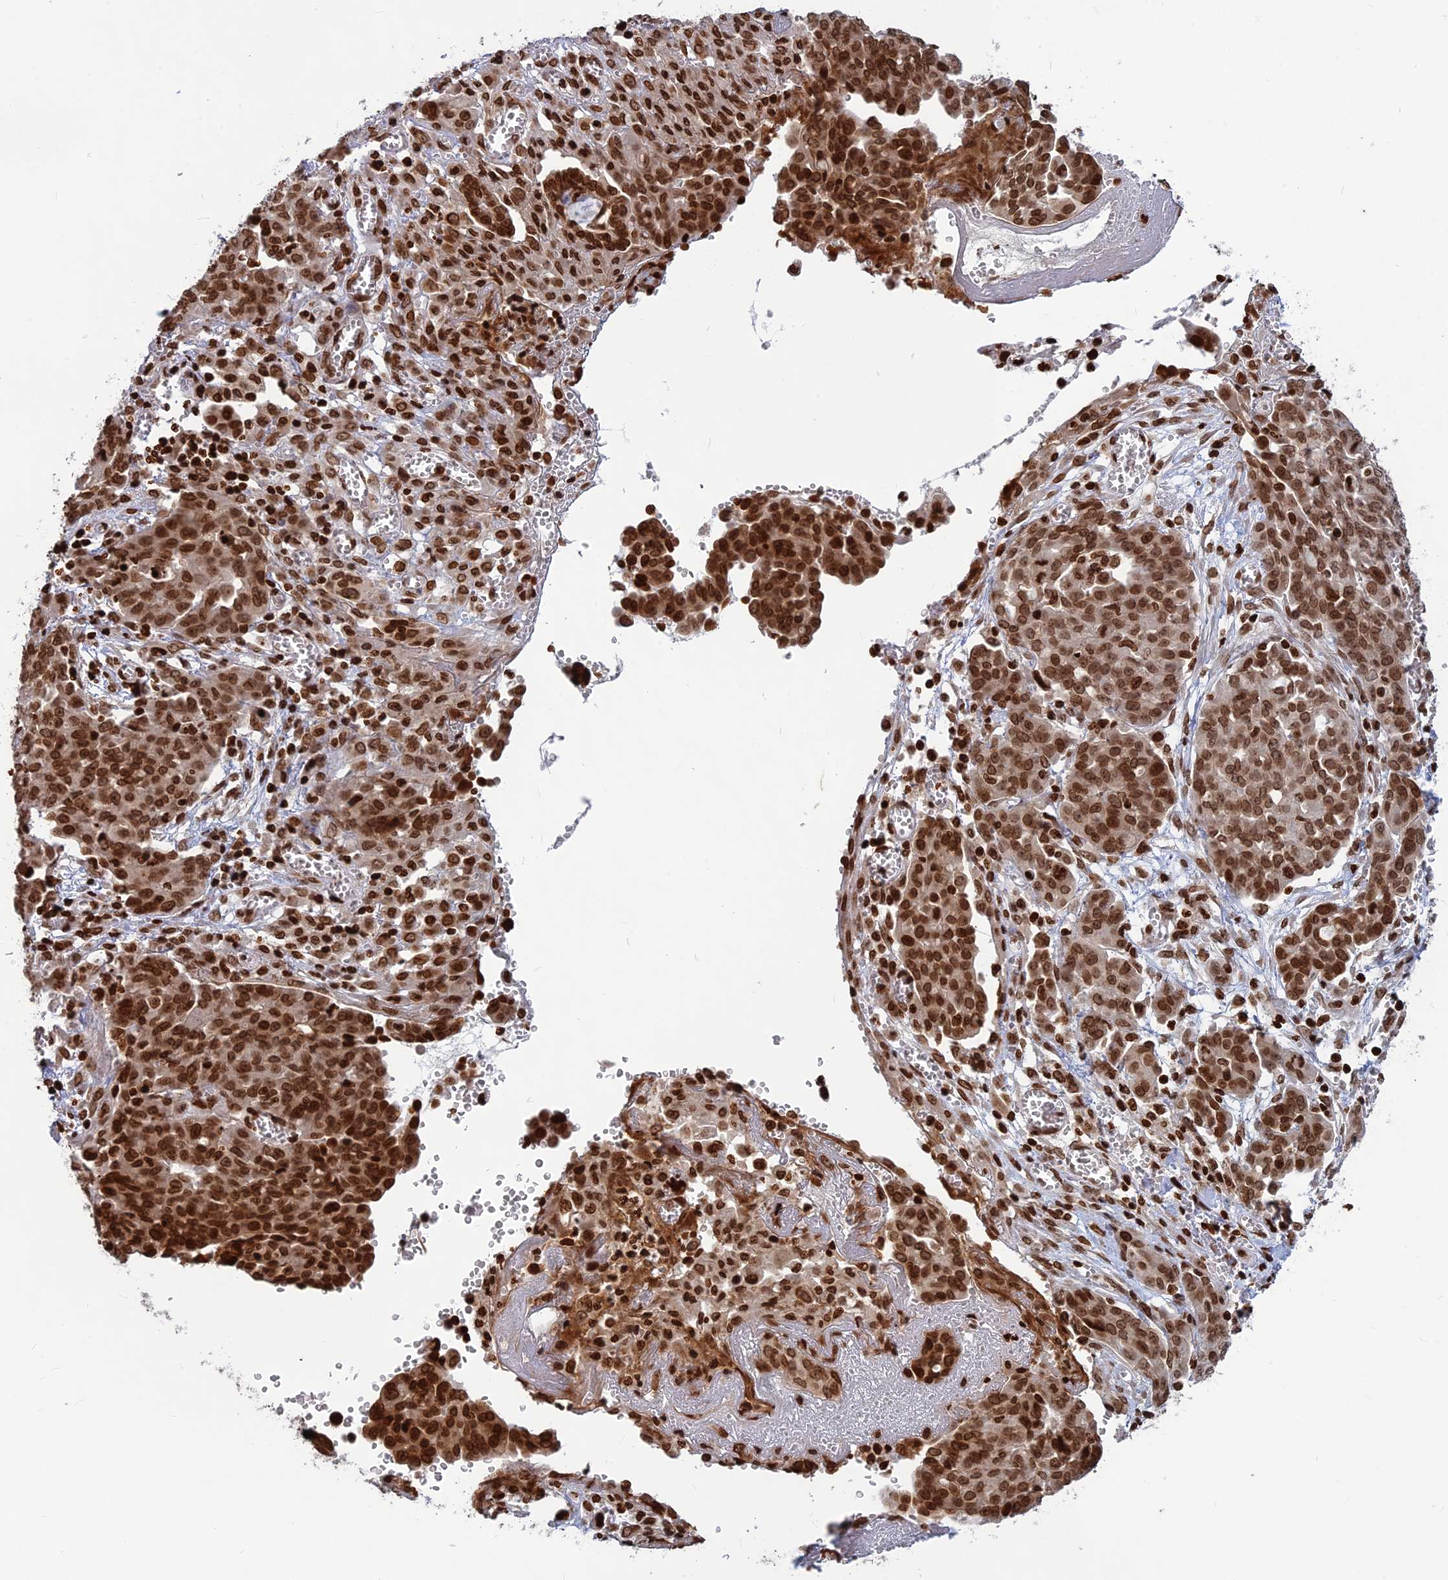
{"staining": {"intensity": "strong", "quantity": ">75%", "location": "nuclear"}, "tissue": "ovarian cancer", "cell_type": "Tumor cells", "image_type": "cancer", "snomed": [{"axis": "morphology", "description": "Cystadenocarcinoma, serous, NOS"}, {"axis": "topography", "description": "Soft tissue"}, {"axis": "topography", "description": "Ovary"}], "caption": "Serous cystadenocarcinoma (ovarian) tissue reveals strong nuclear positivity in approximately >75% of tumor cells (DAB (3,3'-diaminobenzidine) IHC, brown staining for protein, blue staining for nuclei).", "gene": "TET2", "patient": {"sex": "female", "age": 57}}